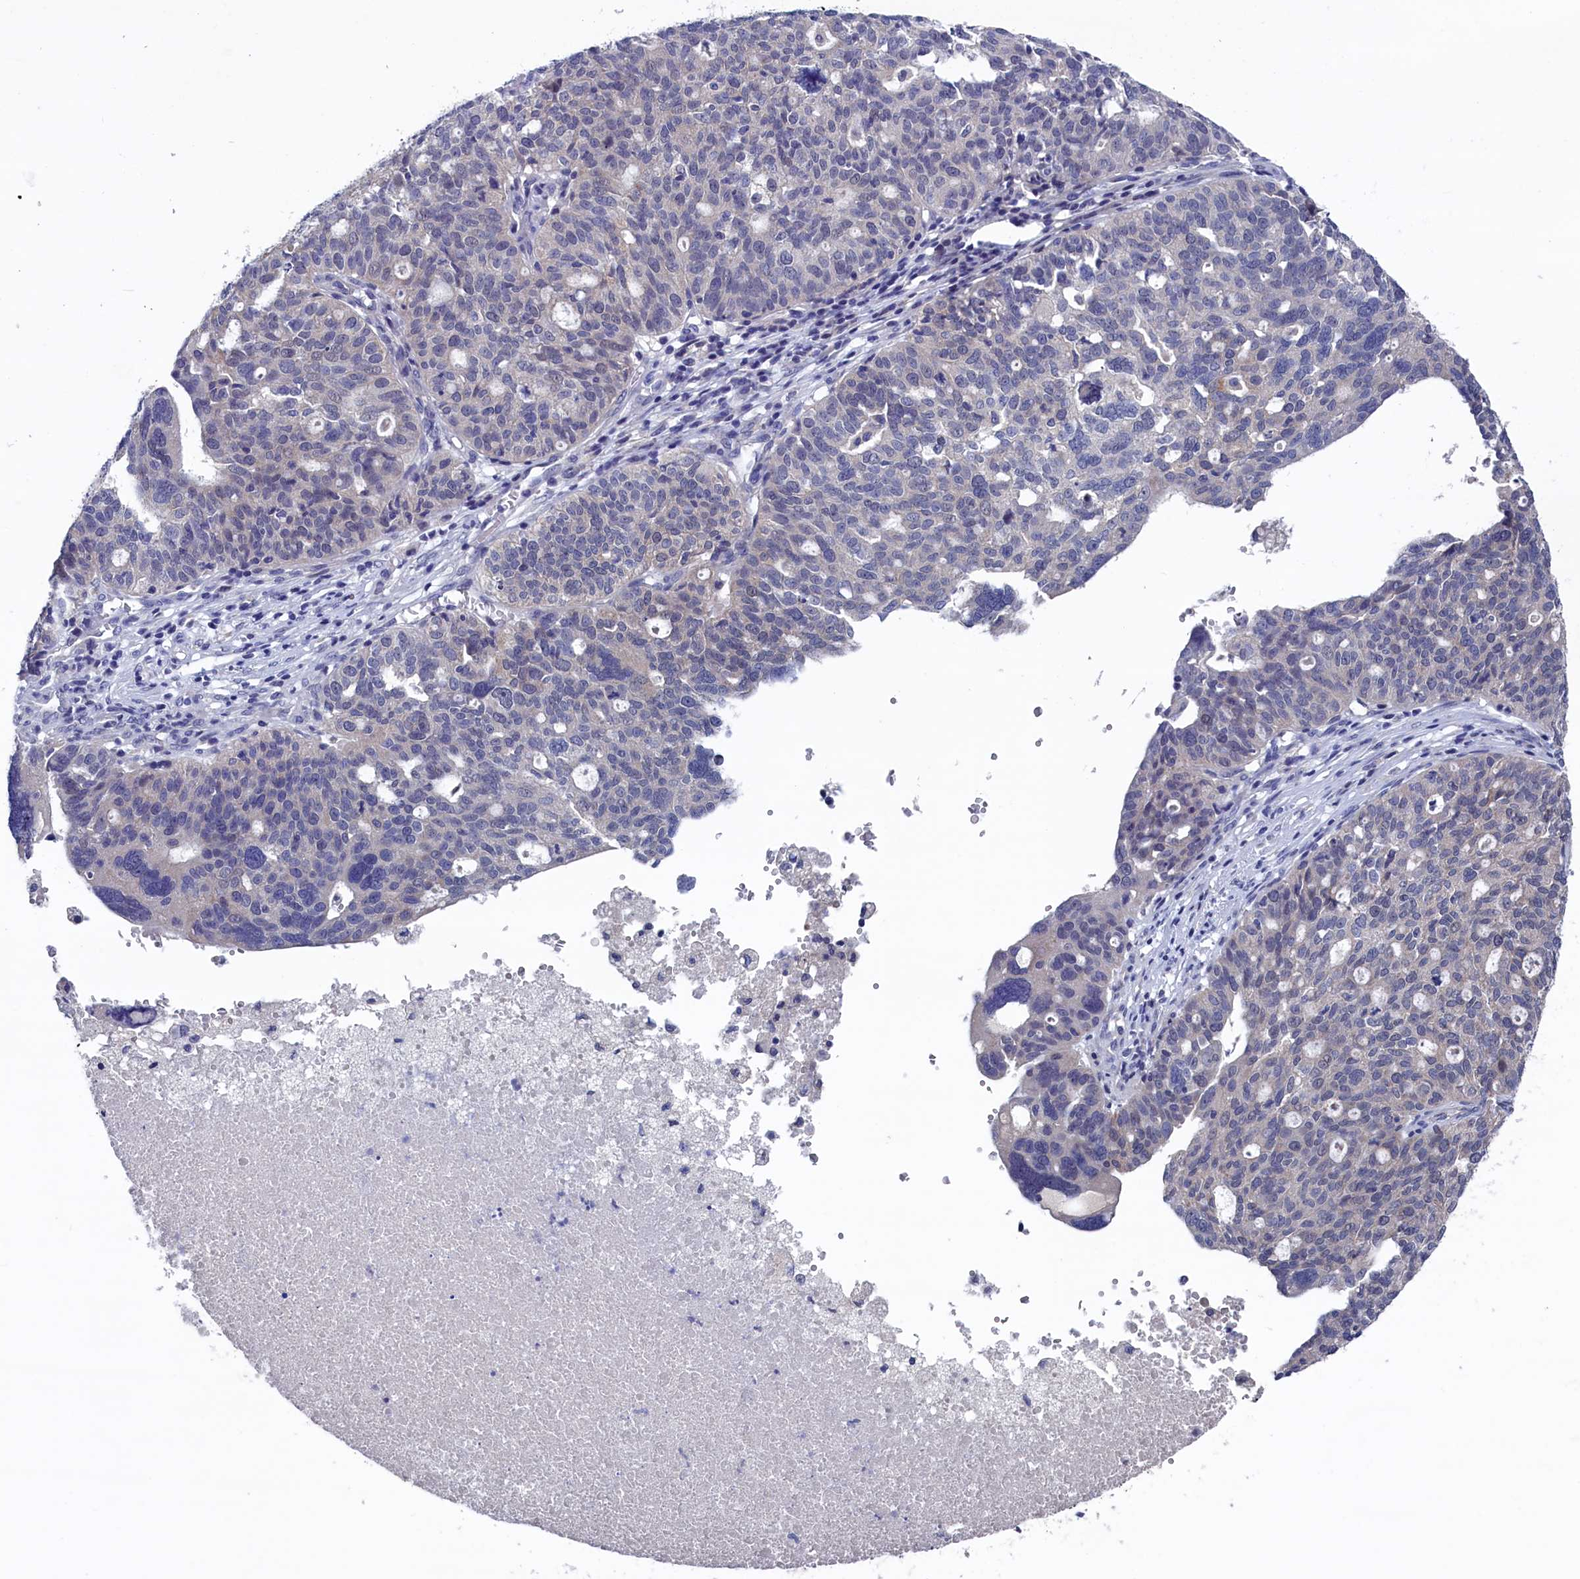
{"staining": {"intensity": "negative", "quantity": "none", "location": "none"}, "tissue": "ovarian cancer", "cell_type": "Tumor cells", "image_type": "cancer", "snomed": [{"axis": "morphology", "description": "Cystadenocarcinoma, serous, NOS"}, {"axis": "topography", "description": "Ovary"}], "caption": "The immunohistochemistry (IHC) micrograph has no significant expression in tumor cells of ovarian cancer (serous cystadenocarcinoma) tissue.", "gene": "SPATA13", "patient": {"sex": "female", "age": 59}}